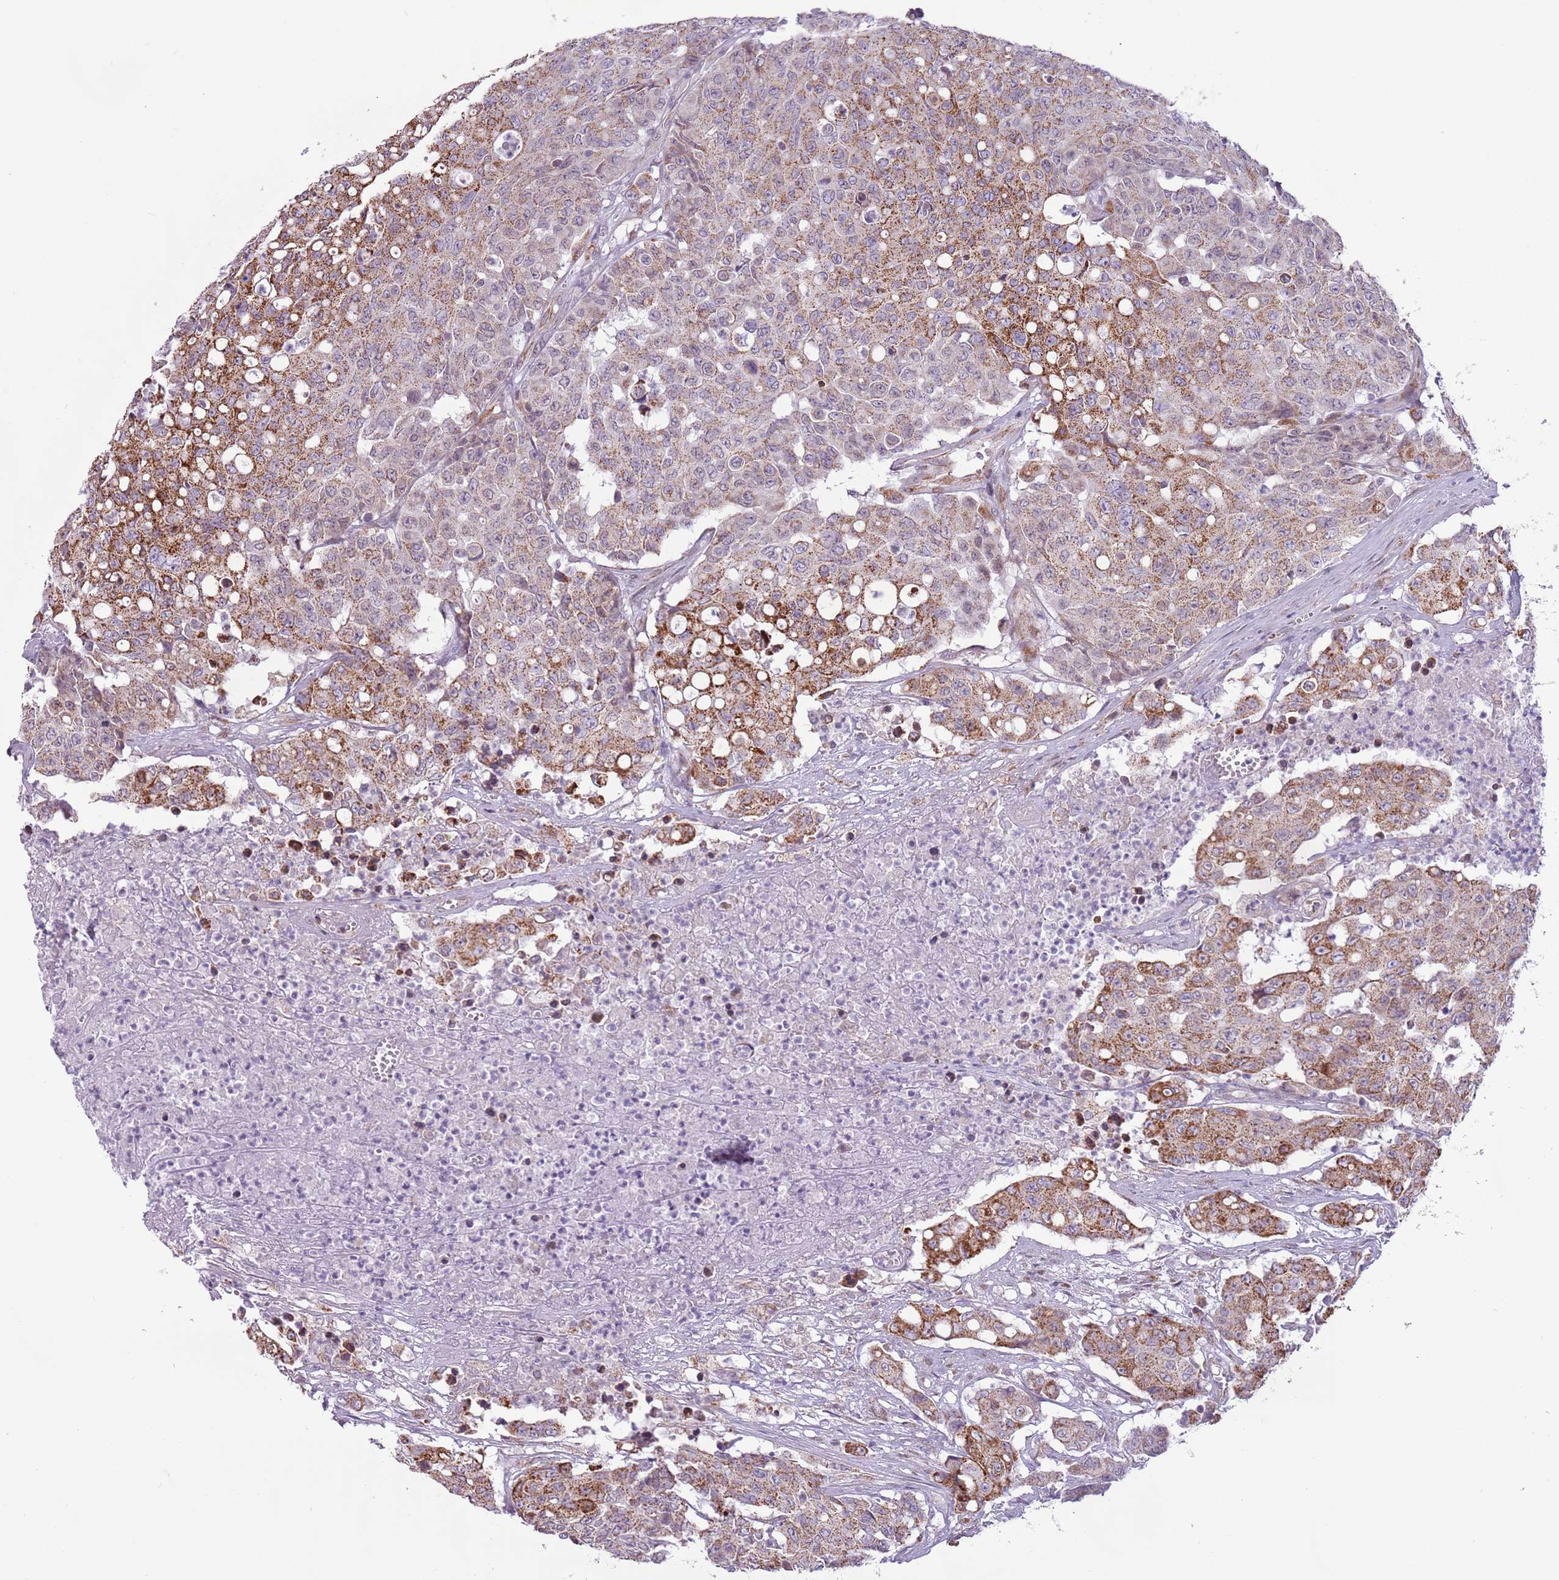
{"staining": {"intensity": "moderate", "quantity": ">75%", "location": "cytoplasmic/membranous"}, "tissue": "colorectal cancer", "cell_type": "Tumor cells", "image_type": "cancer", "snomed": [{"axis": "morphology", "description": "Adenocarcinoma, NOS"}, {"axis": "topography", "description": "Colon"}], "caption": "The immunohistochemical stain highlights moderate cytoplasmic/membranous expression in tumor cells of colorectal cancer tissue.", "gene": "MLLT11", "patient": {"sex": "male", "age": 51}}